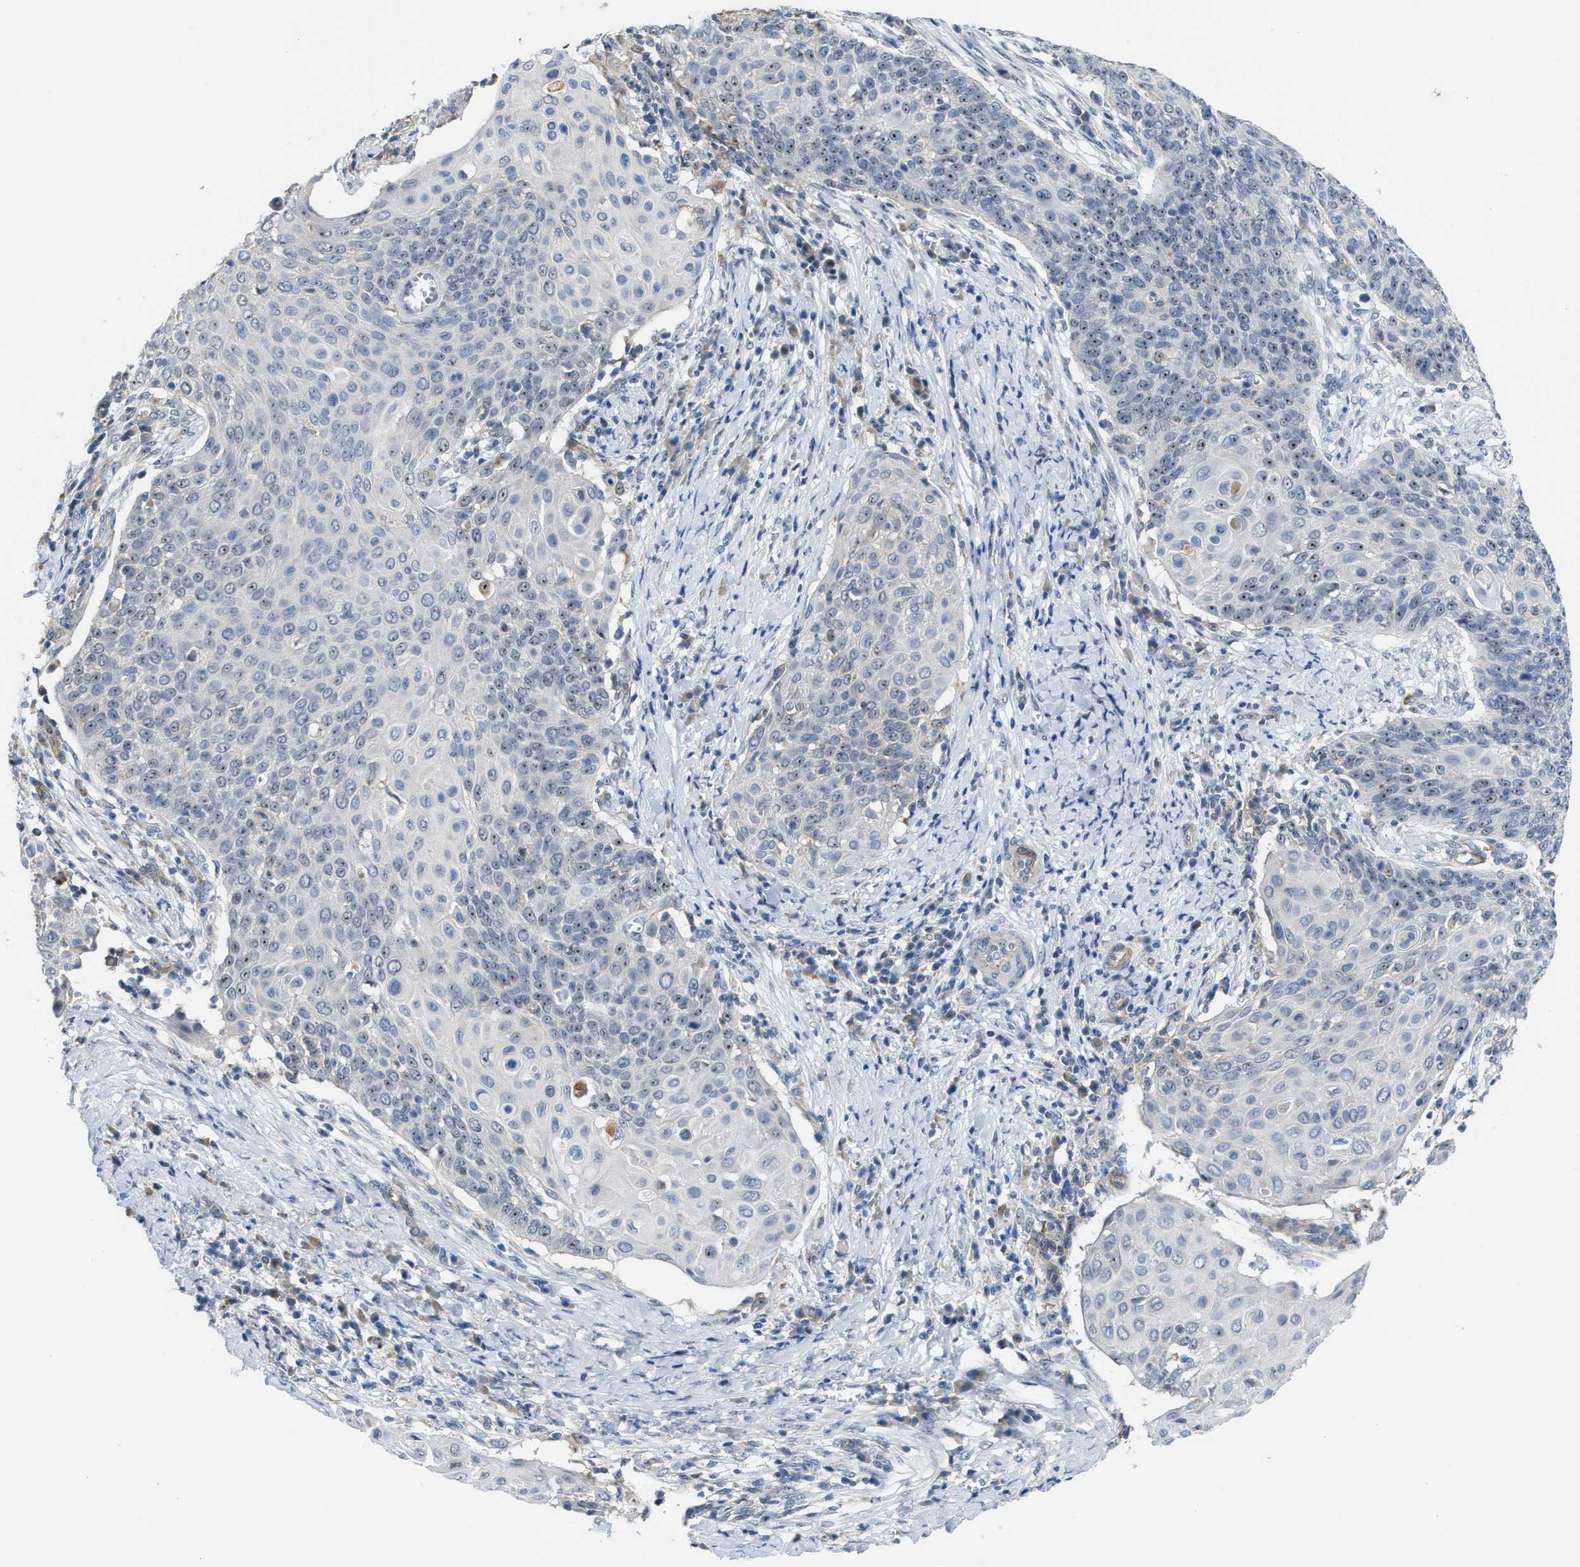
{"staining": {"intensity": "weak", "quantity": "25%-75%", "location": "nuclear"}, "tissue": "cervical cancer", "cell_type": "Tumor cells", "image_type": "cancer", "snomed": [{"axis": "morphology", "description": "Squamous cell carcinoma, NOS"}, {"axis": "topography", "description": "Cervix"}], "caption": "IHC (DAB (3,3'-diaminobenzidine)) staining of squamous cell carcinoma (cervical) demonstrates weak nuclear protein positivity in about 25%-75% of tumor cells. Nuclei are stained in blue.", "gene": "ZNF783", "patient": {"sex": "female", "age": 39}}